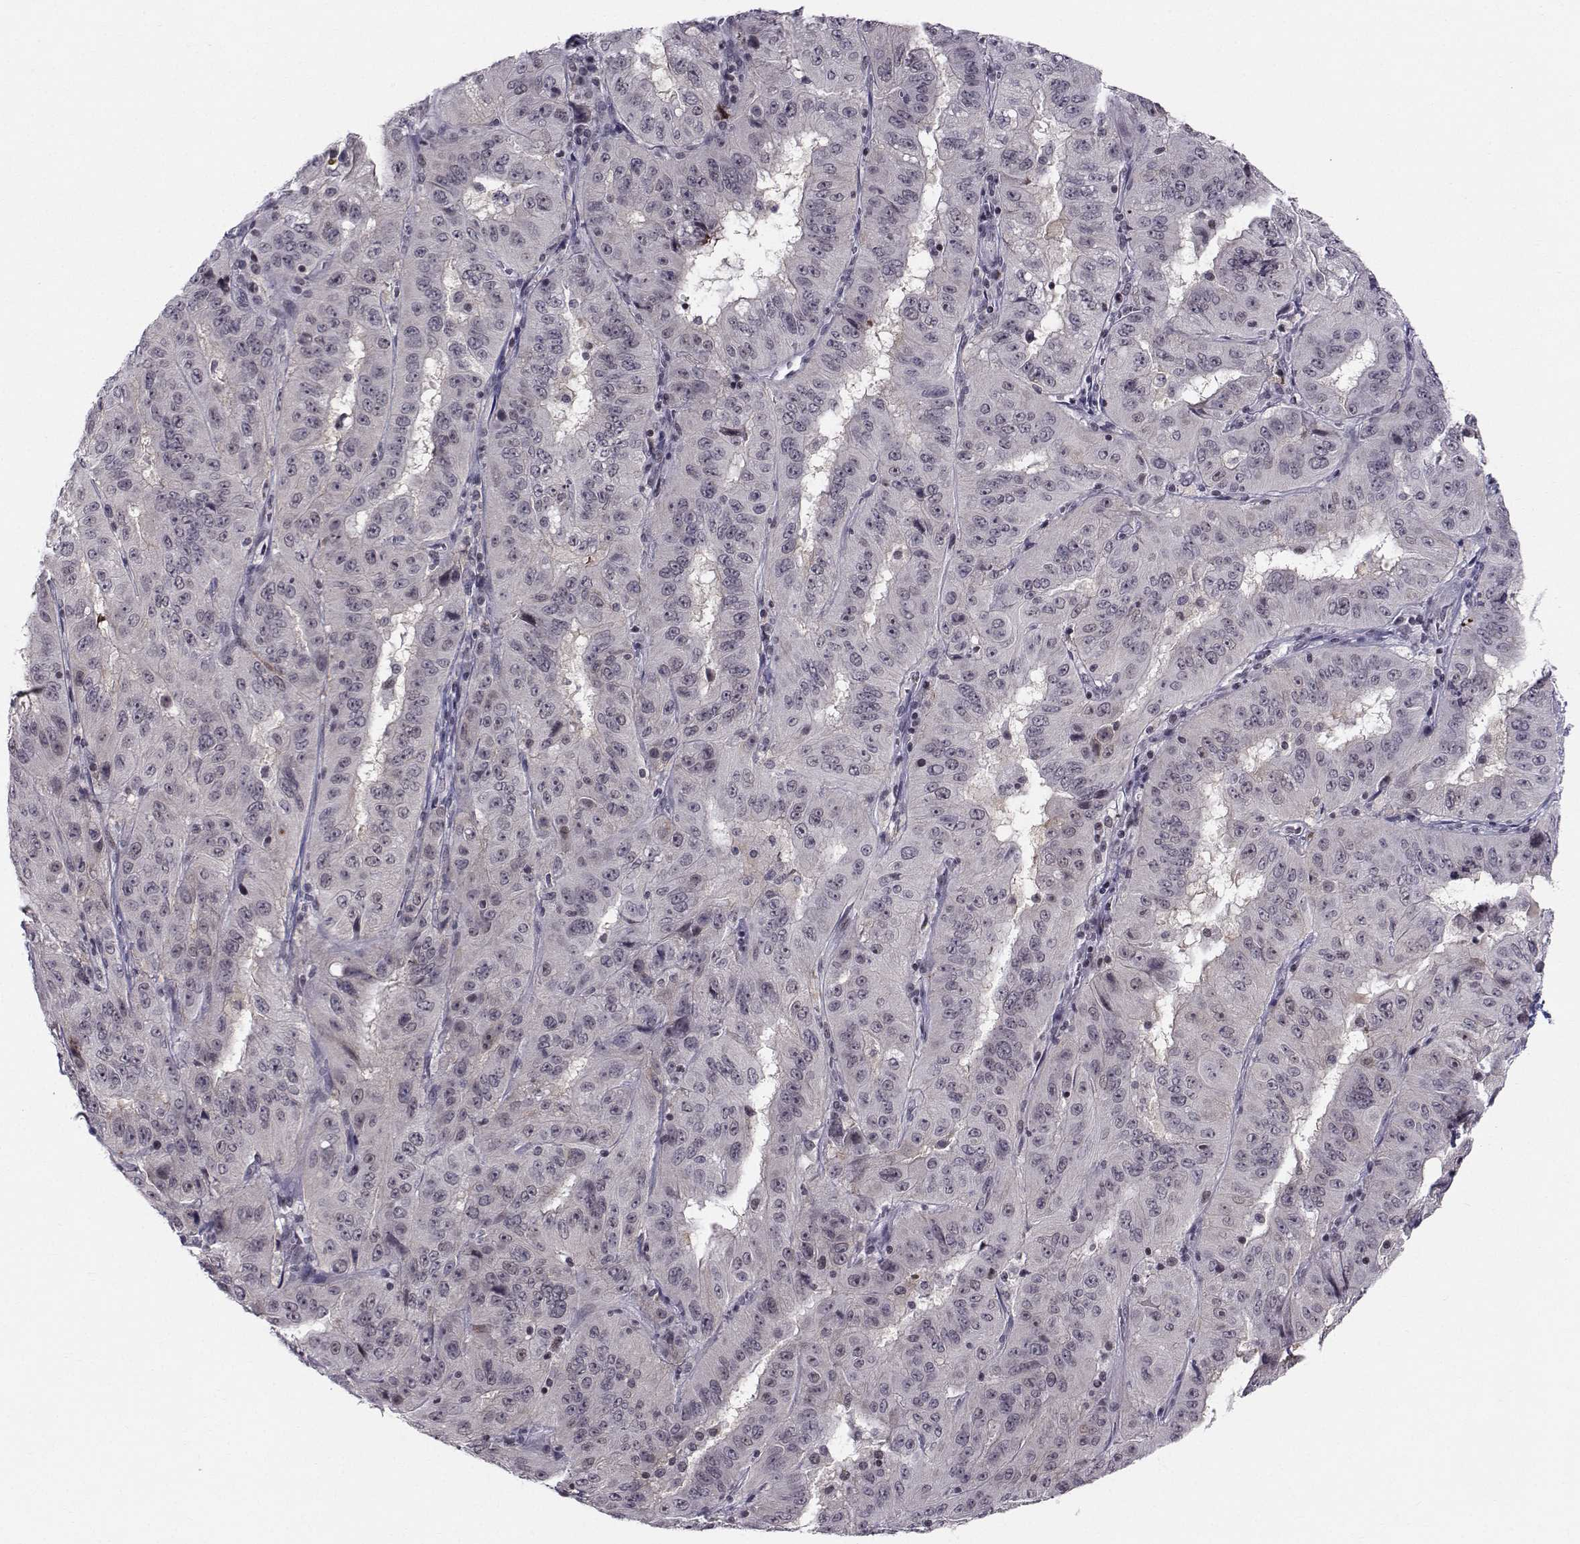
{"staining": {"intensity": "negative", "quantity": "none", "location": "none"}, "tissue": "pancreatic cancer", "cell_type": "Tumor cells", "image_type": "cancer", "snomed": [{"axis": "morphology", "description": "Adenocarcinoma, NOS"}, {"axis": "topography", "description": "Pancreas"}], "caption": "Immunohistochemical staining of pancreatic adenocarcinoma demonstrates no significant positivity in tumor cells.", "gene": "MARCHF4", "patient": {"sex": "male", "age": 63}}